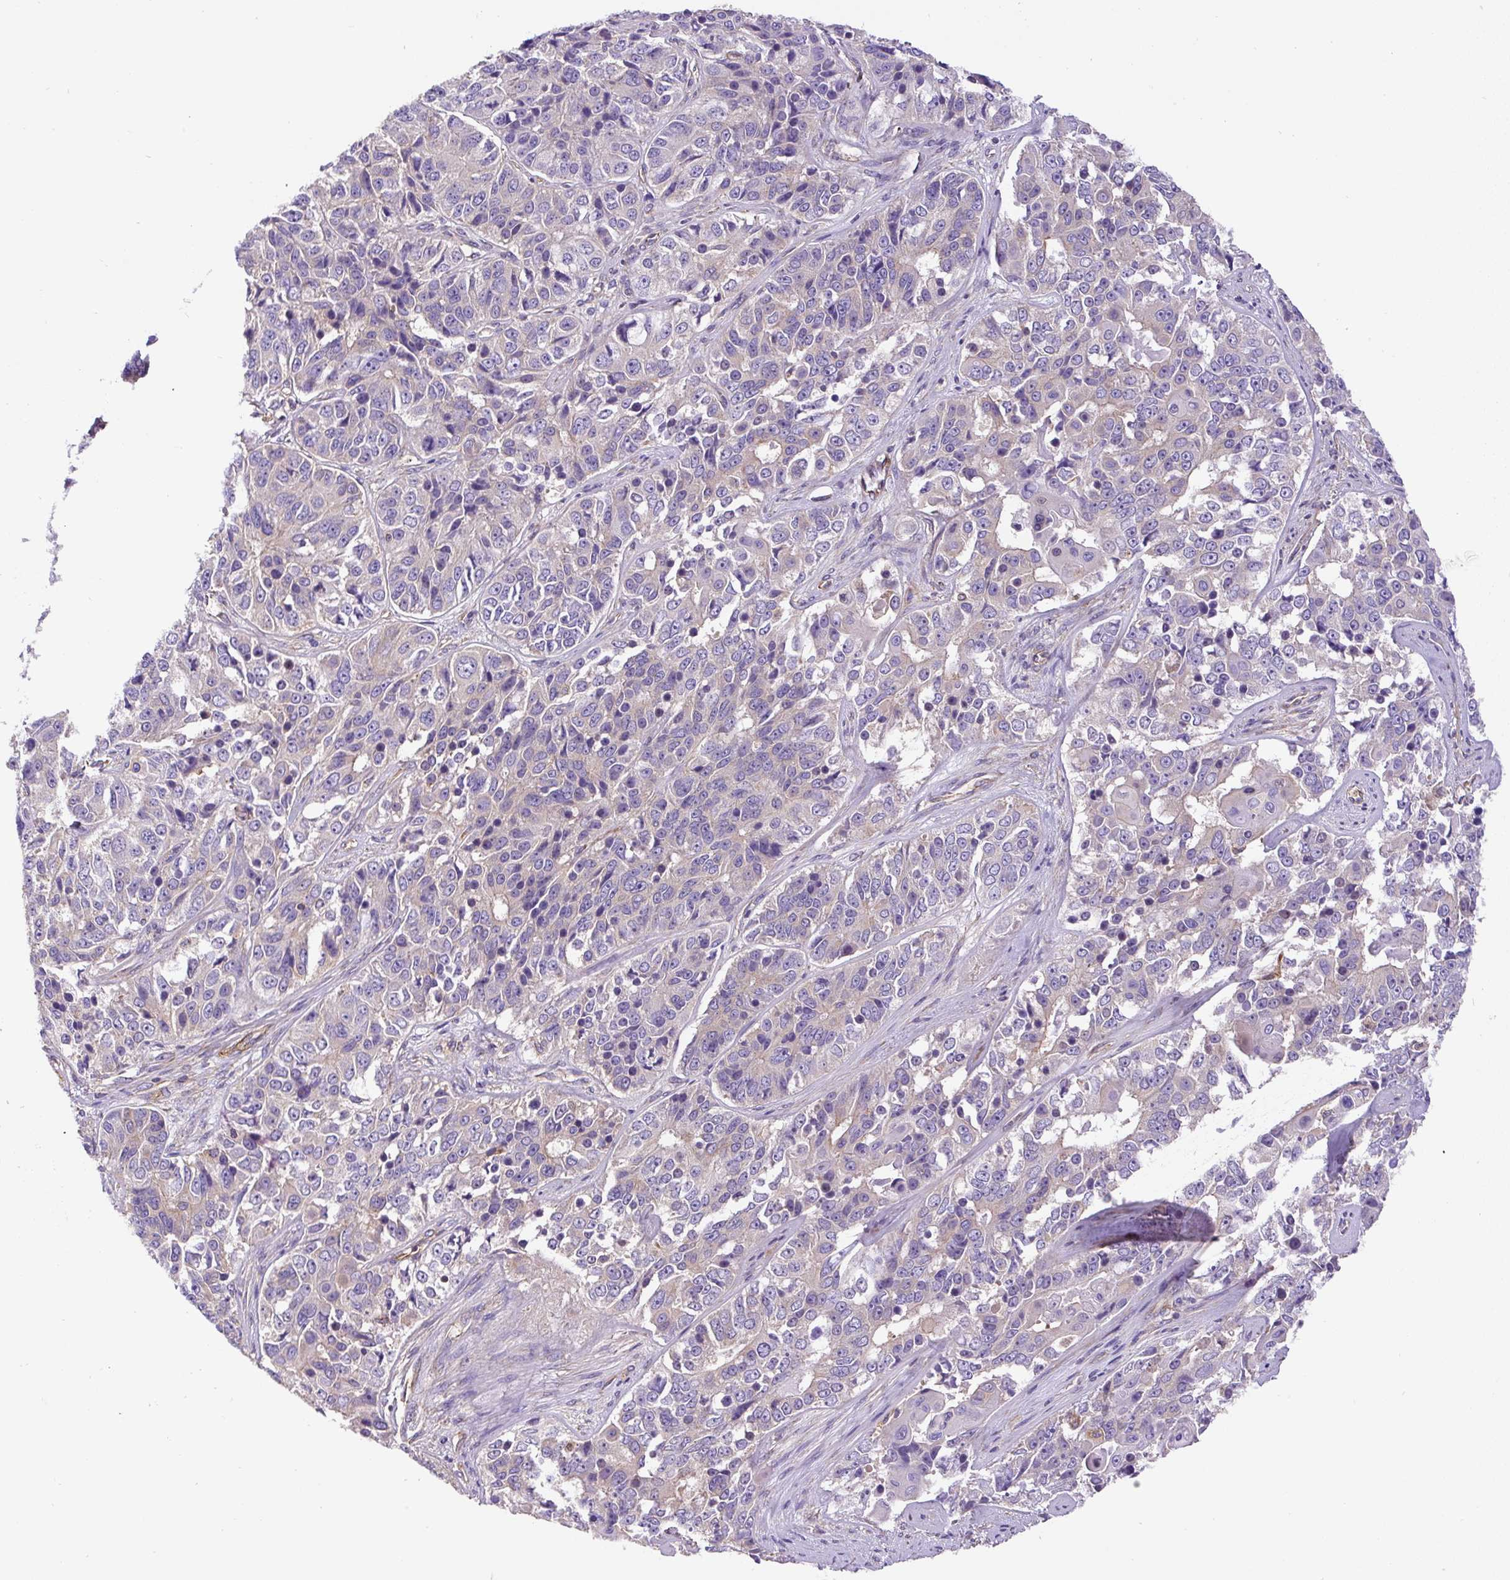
{"staining": {"intensity": "negative", "quantity": "none", "location": "none"}, "tissue": "ovarian cancer", "cell_type": "Tumor cells", "image_type": "cancer", "snomed": [{"axis": "morphology", "description": "Carcinoma, endometroid"}, {"axis": "topography", "description": "Ovary"}], "caption": "This photomicrograph is of ovarian cancer stained with immunohistochemistry to label a protein in brown with the nuclei are counter-stained blue. There is no positivity in tumor cells.", "gene": "DCTN1", "patient": {"sex": "female", "age": 51}}